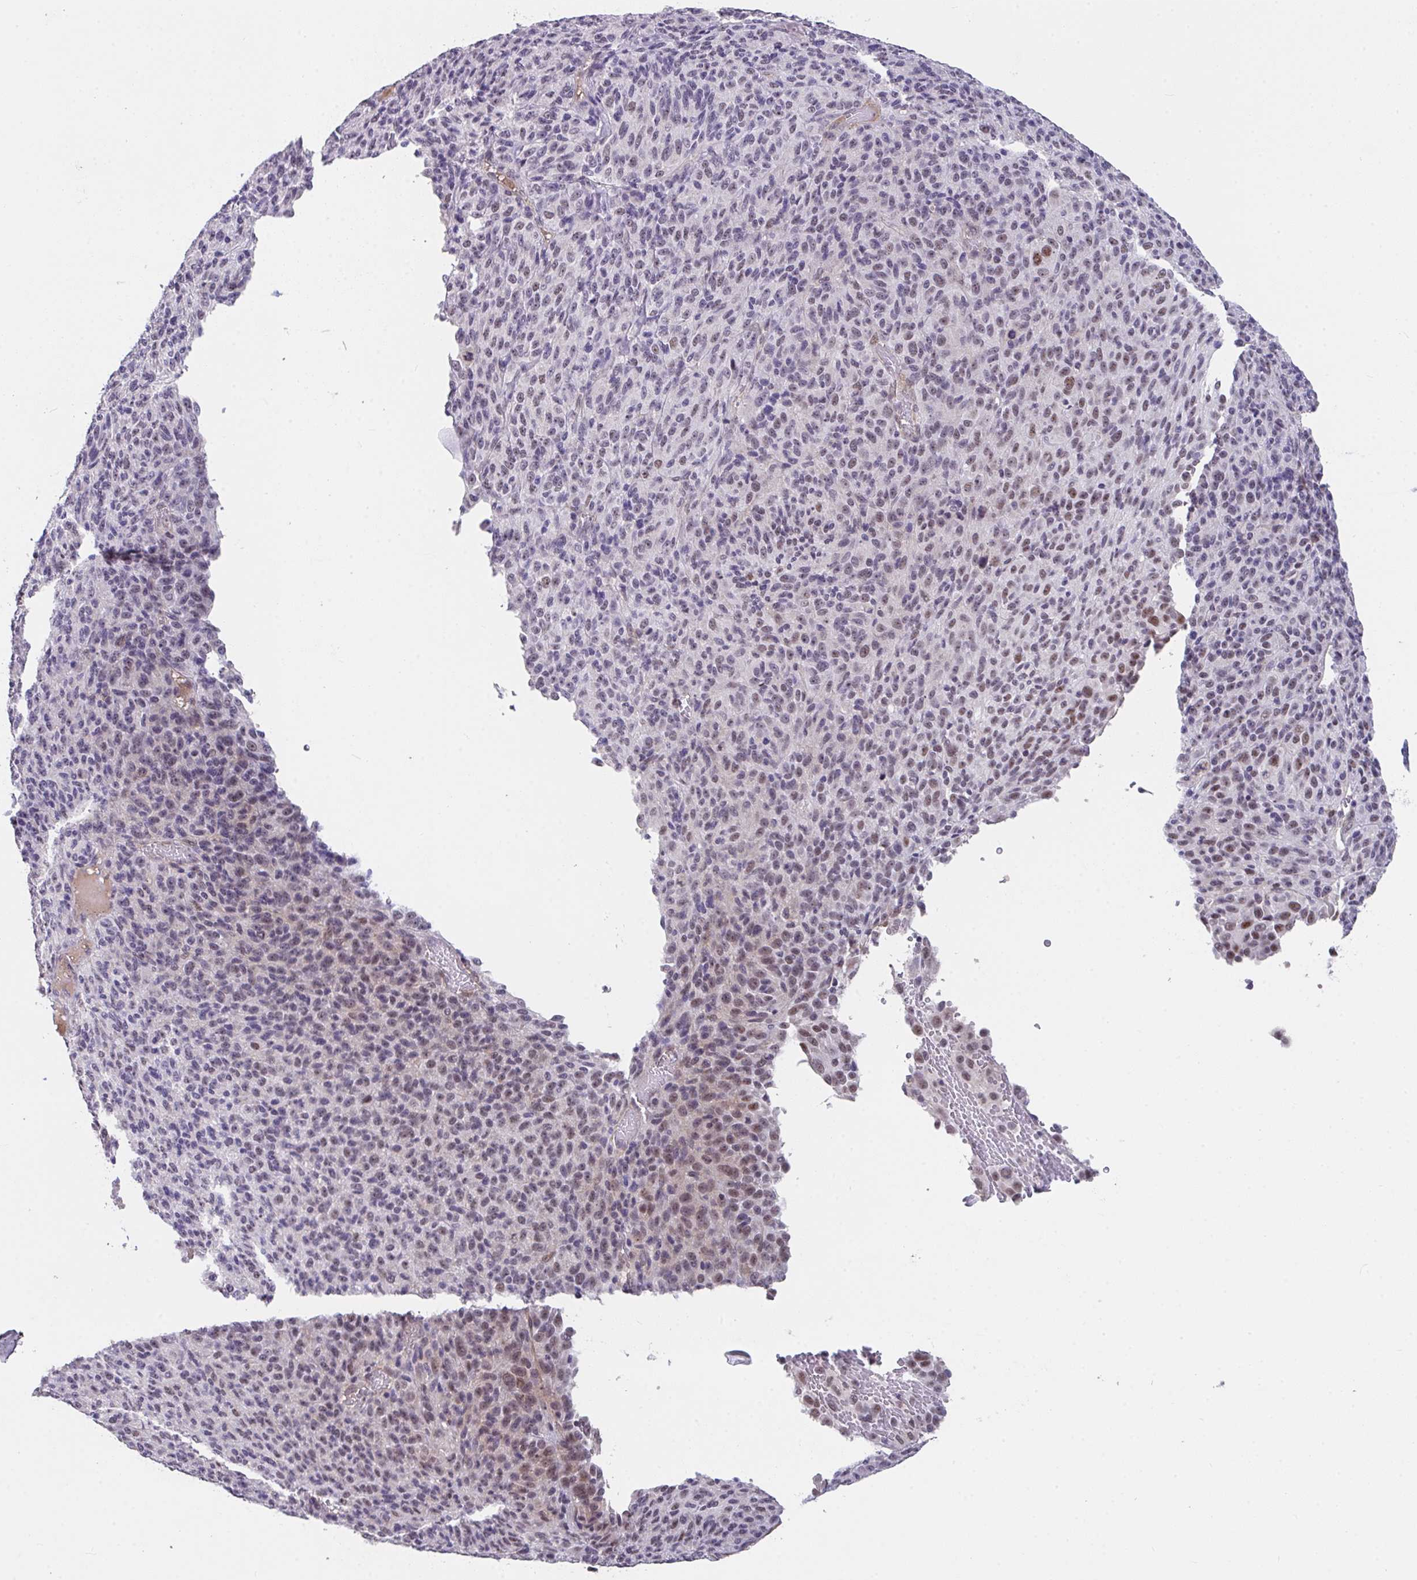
{"staining": {"intensity": "weak", "quantity": "25%-75%", "location": "nuclear"}, "tissue": "melanoma", "cell_type": "Tumor cells", "image_type": "cancer", "snomed": [{"axis": "morphology", "description": "Malignant melanoma, Metastatic site"}, {"axis": "topography", "description": "Brain"}], "caption": "This is a micrograph of immunohistochemistry staining of melanoma, which shows weak positivity in the nuclear of tumor cells.", "gene": "RBBP6", "patient": {"sex": "female", "age": 56}}